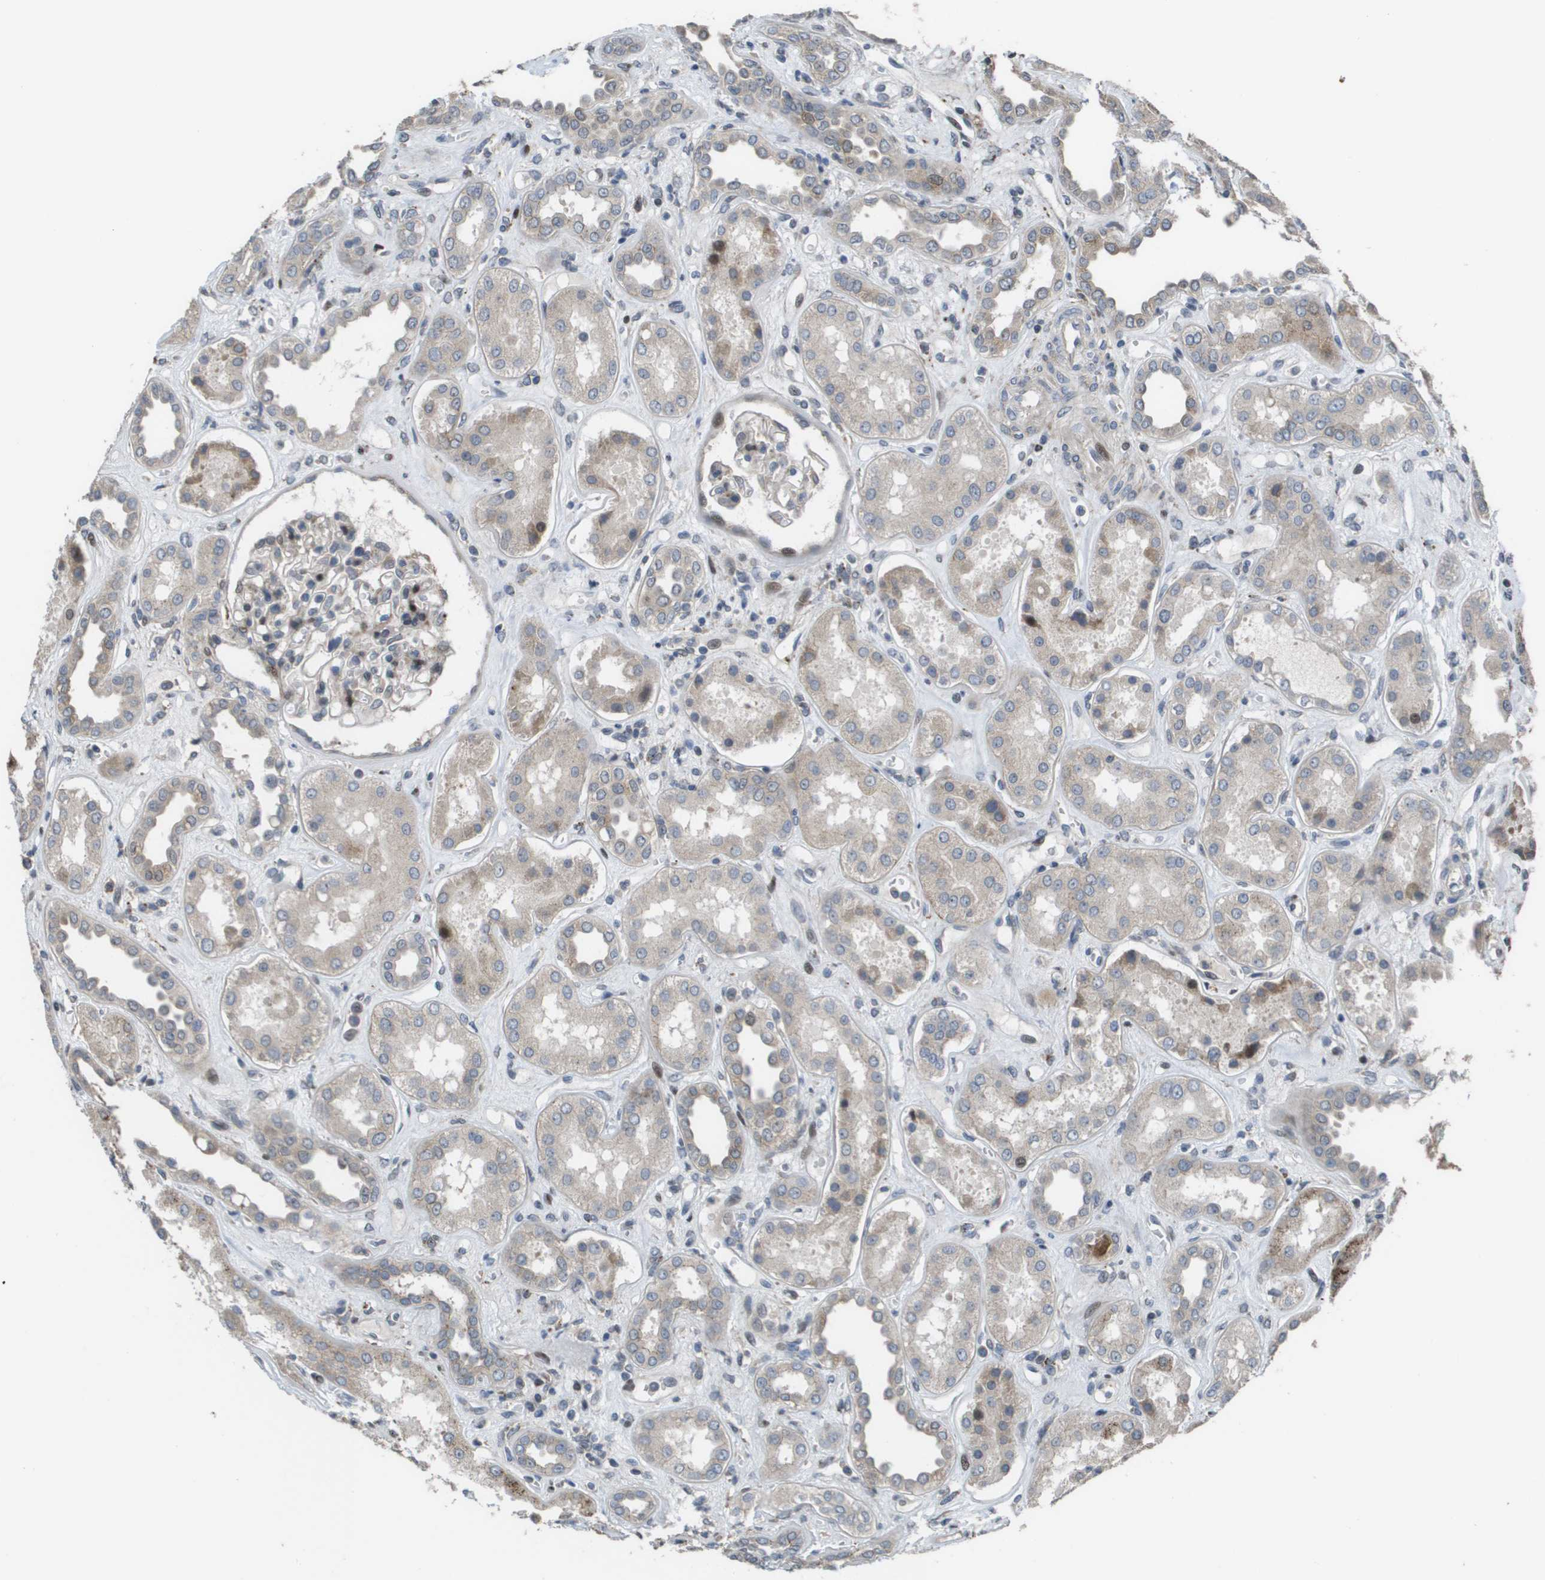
{"staining": {"intensity": "moderate", "quantity": "25%-75%", "location": "cytoplasmic/membranous,nuclear"}, "tissue": "kidney", "cell_type": "Cells in glomeruli", "image_type": "normal", "snomed": [{"axis": "morphology", "description": "Normal tissue, NOS"}, {"axis": "topography", "description": "Kidney"}], "caption": "A brown stain labels moderate cytoplasmic/membranous,nuclear expression of a protein in cells in glomeruli of unremarkable human kidney.", "gene": "AXIN2", "patient": {"sex": "male", "age": 59}}